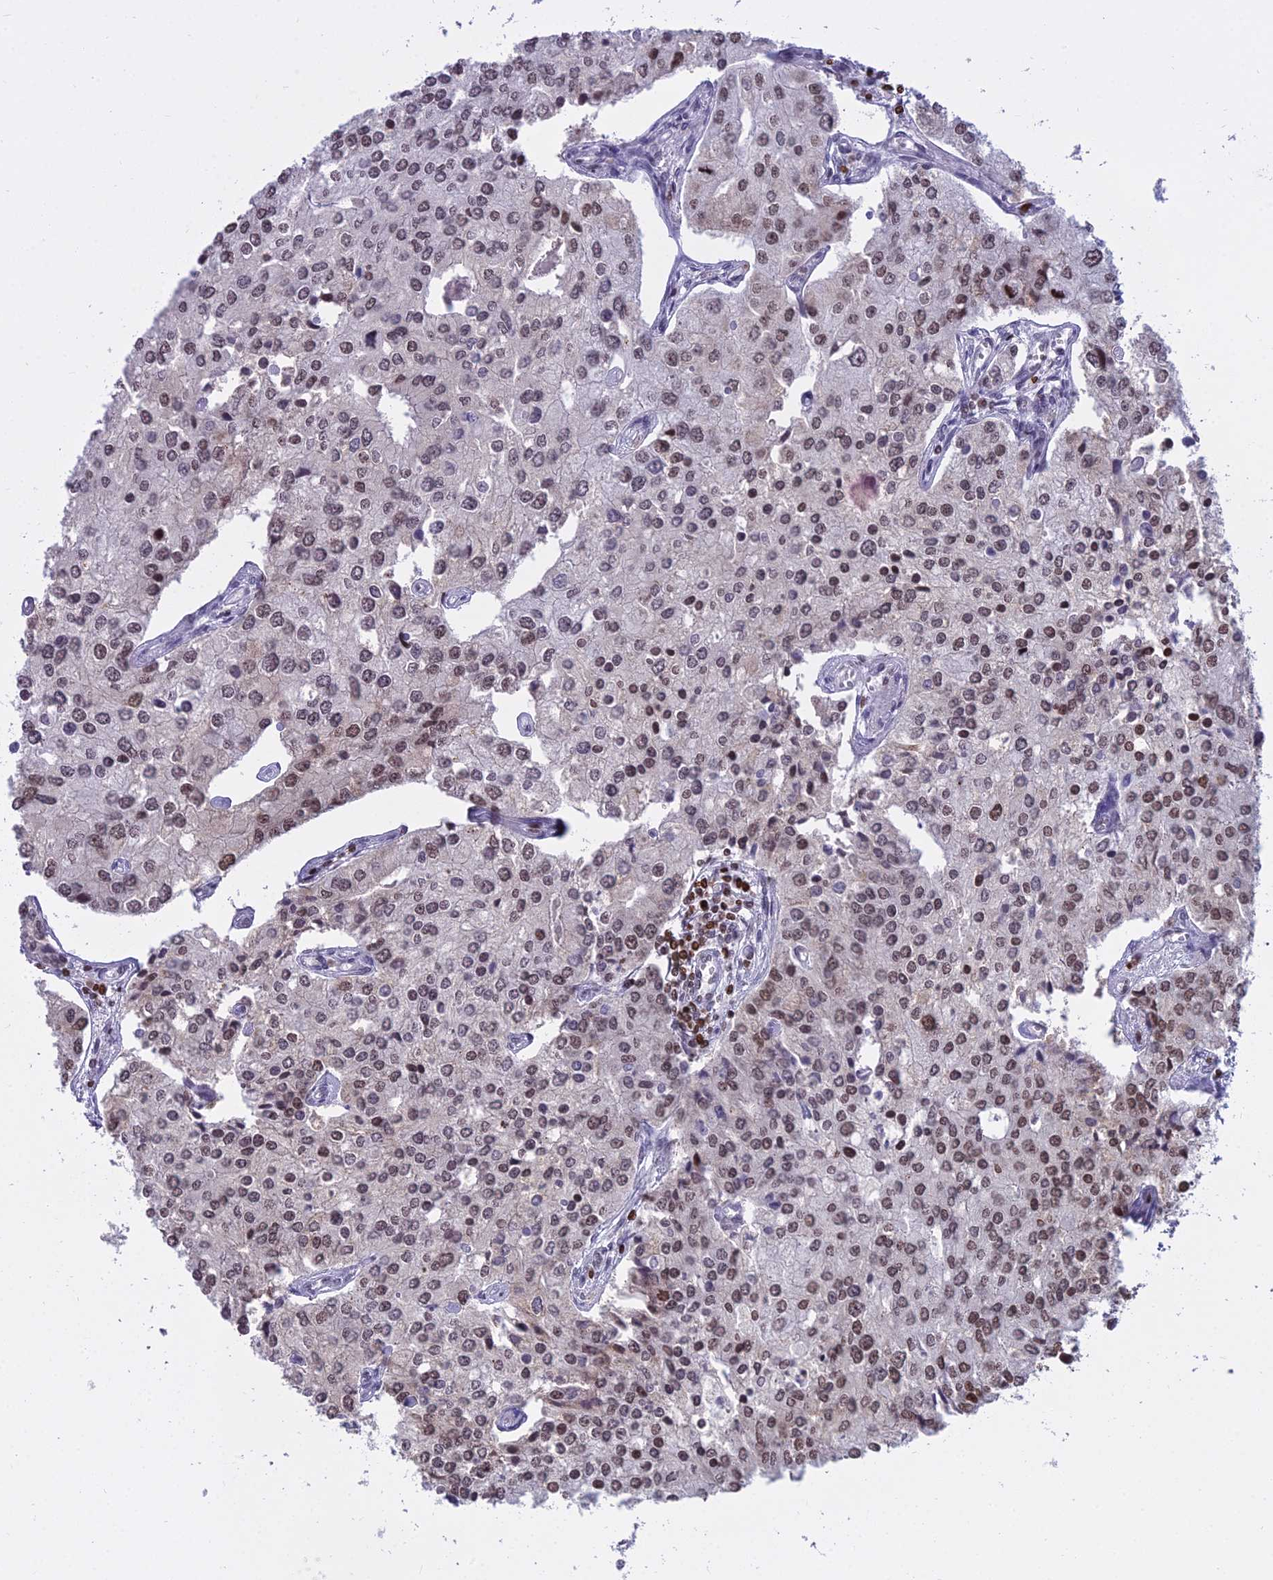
{"staining": {"intensity": "moderate", "quantity": "25%-75%", "location": "nuclear"}, "tissue": "prostate cancer", "cell_type": "Tumor cells", "image_type": "cancer", "snomed": [{"axis": "morphology", "description": "Adenocarcinoma, High grade"}, {"axis": "topography", "description": "Prostate"}], "caption": "Human high-grade adenocarcinoma (prostate) stained with a brown dye shows moderate nuclear positive staining in about 25%-75% of tumor cells.", "gene": "PARP1", "patient": {"sex": "male", "age": 62}}